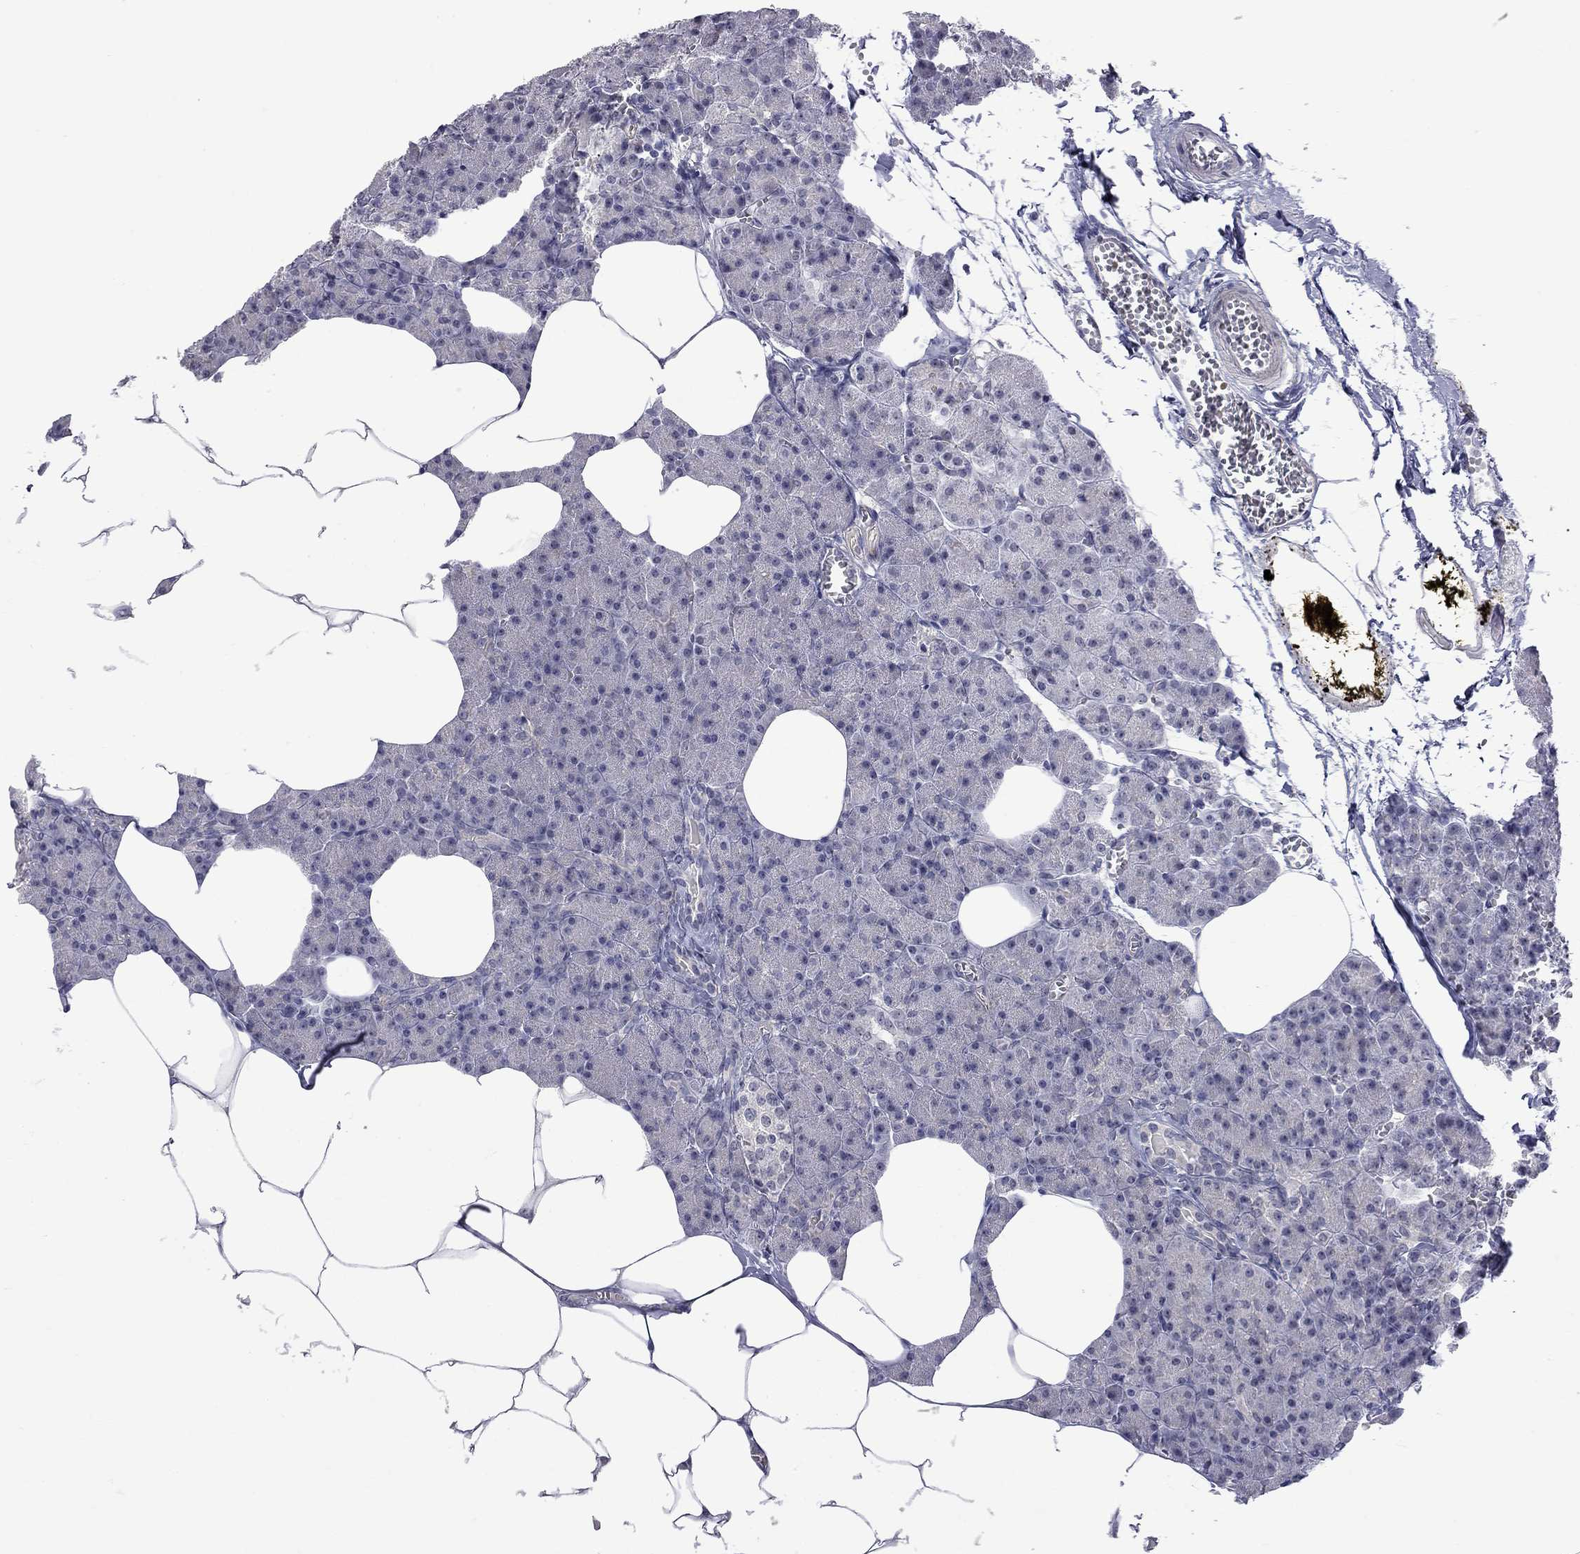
{"staining": {"intensity": "negative", "quantity": "none", "location": "none"}, "tissue": "pancreas", "cell_type": "Exocrine glandular cells", "image_type": "normal", "snomed": [{"axis": "morphology", "description": "Normal tissue, NOS"}, {"axis": "topography", "description": "Pancreas"}], "caption": "IHC of normal human pancreas exhibits no staining in exocrine glandular cells. (Brightfield microscopy of DAB (3,3'-diaminobenzidine) immunohistochemistry (IHC) at high magnification).", "gene": "GSG1L", "patient": {"sex": "female", "age": 45}}